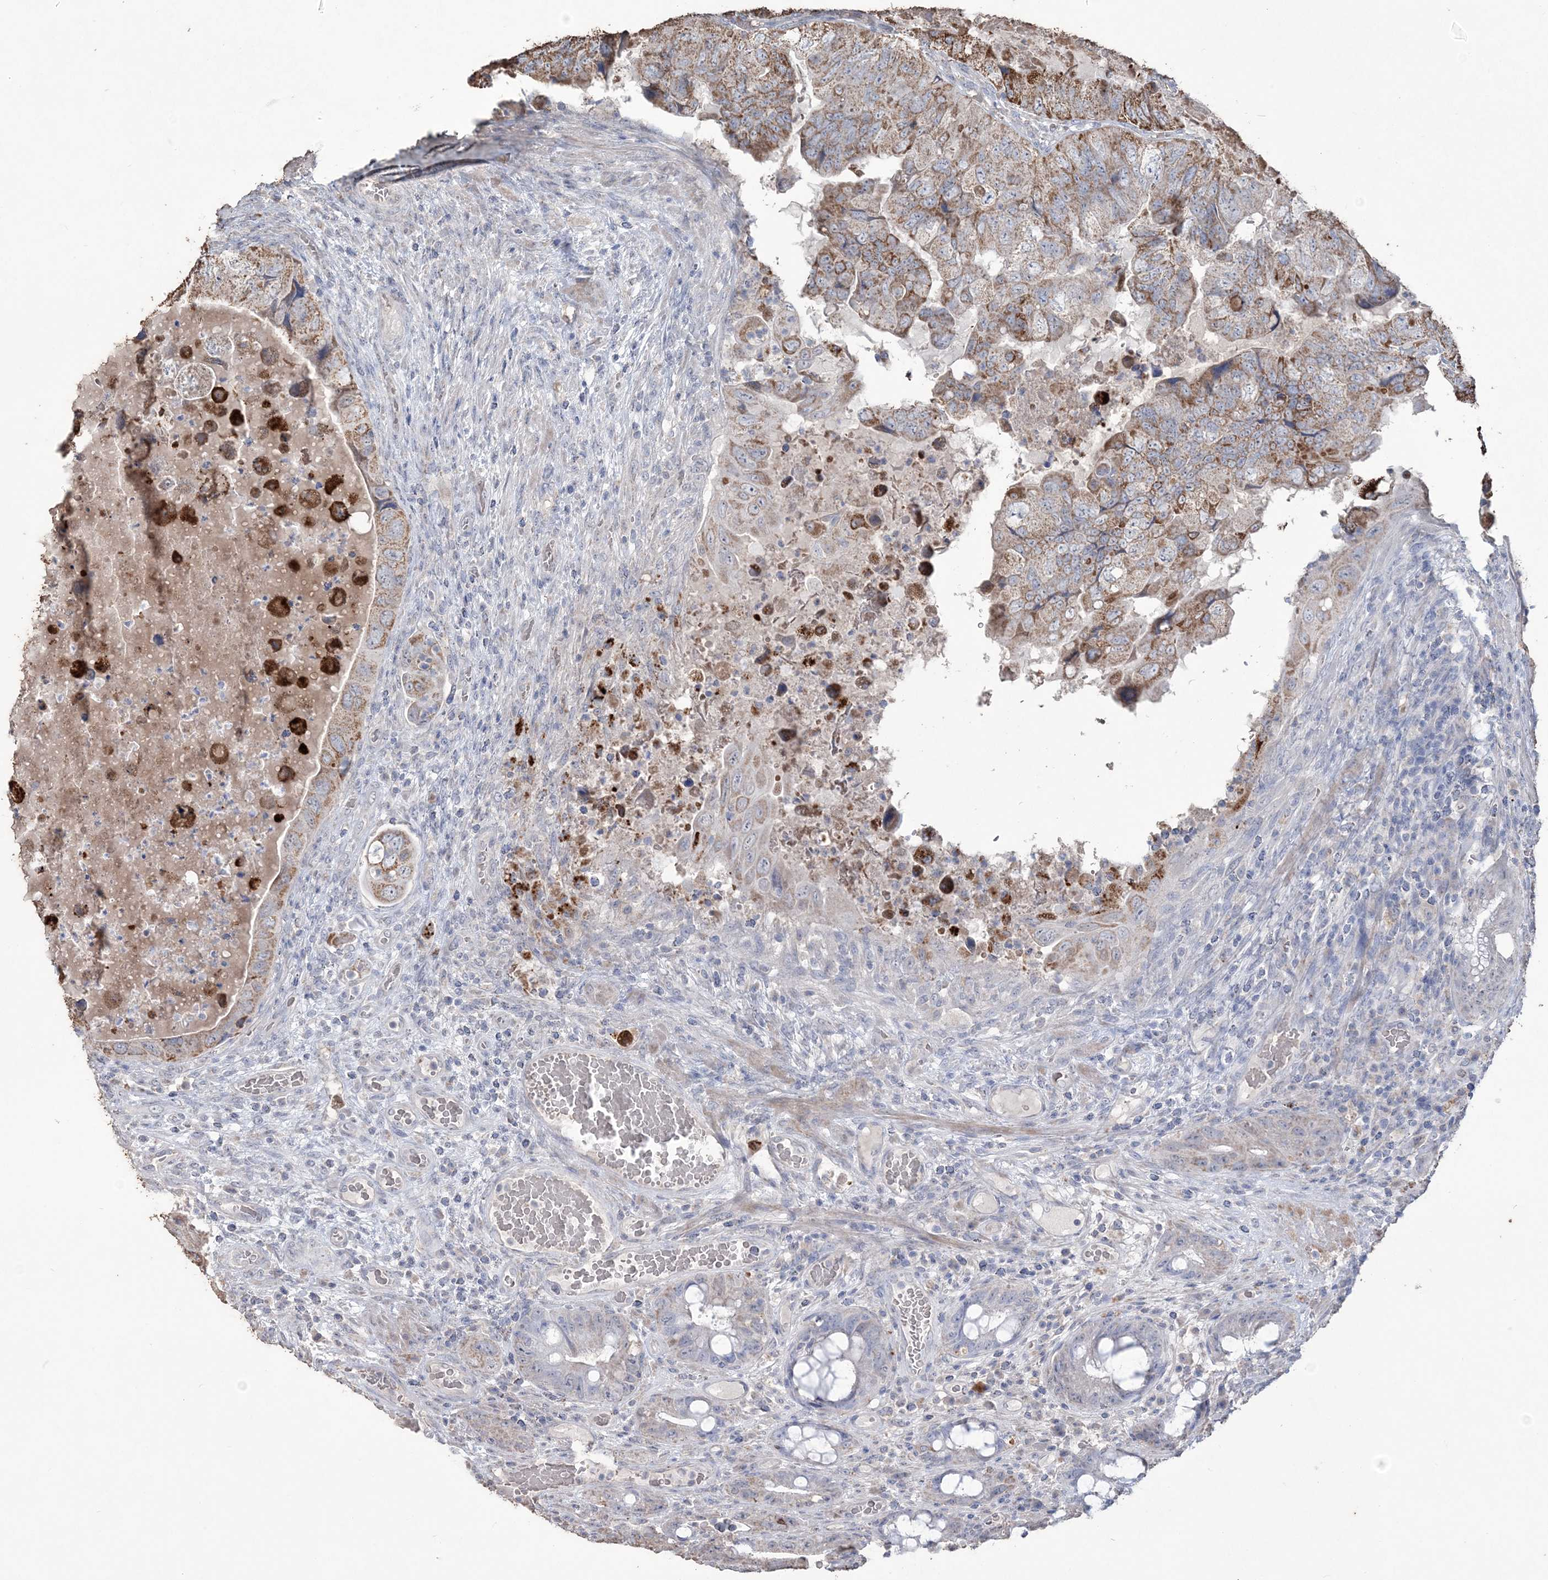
{"staining": {"intensity": "moderate", "quantity": ">75%", "location": "cytoplasmic/membranous"}, "tissue": "colorectal cancer", "cell_type": "Tumor cells", "image_type": "cancer", "snomed": [{"axis": "morphology", "description": "Adenocarcinoma, NOS"}, {"axis": "topography", "description": "Rectum"}], "caption": "Immunohistochemistry (IHC) staining of colorectal cancer (adenocarcinoma), which demonstrates medium levels of moderate cytoplasmic/membranous staining in about >75% of tumor cells indicating moderate cytoplasmic/membranous protein staining. The staining was performed using DAB (brown) for protein detection and nuclei were counterstained in hematoxylin (blue).", "gene": "SFMBT2", "patient": {"sex": "male", "age": 63}}